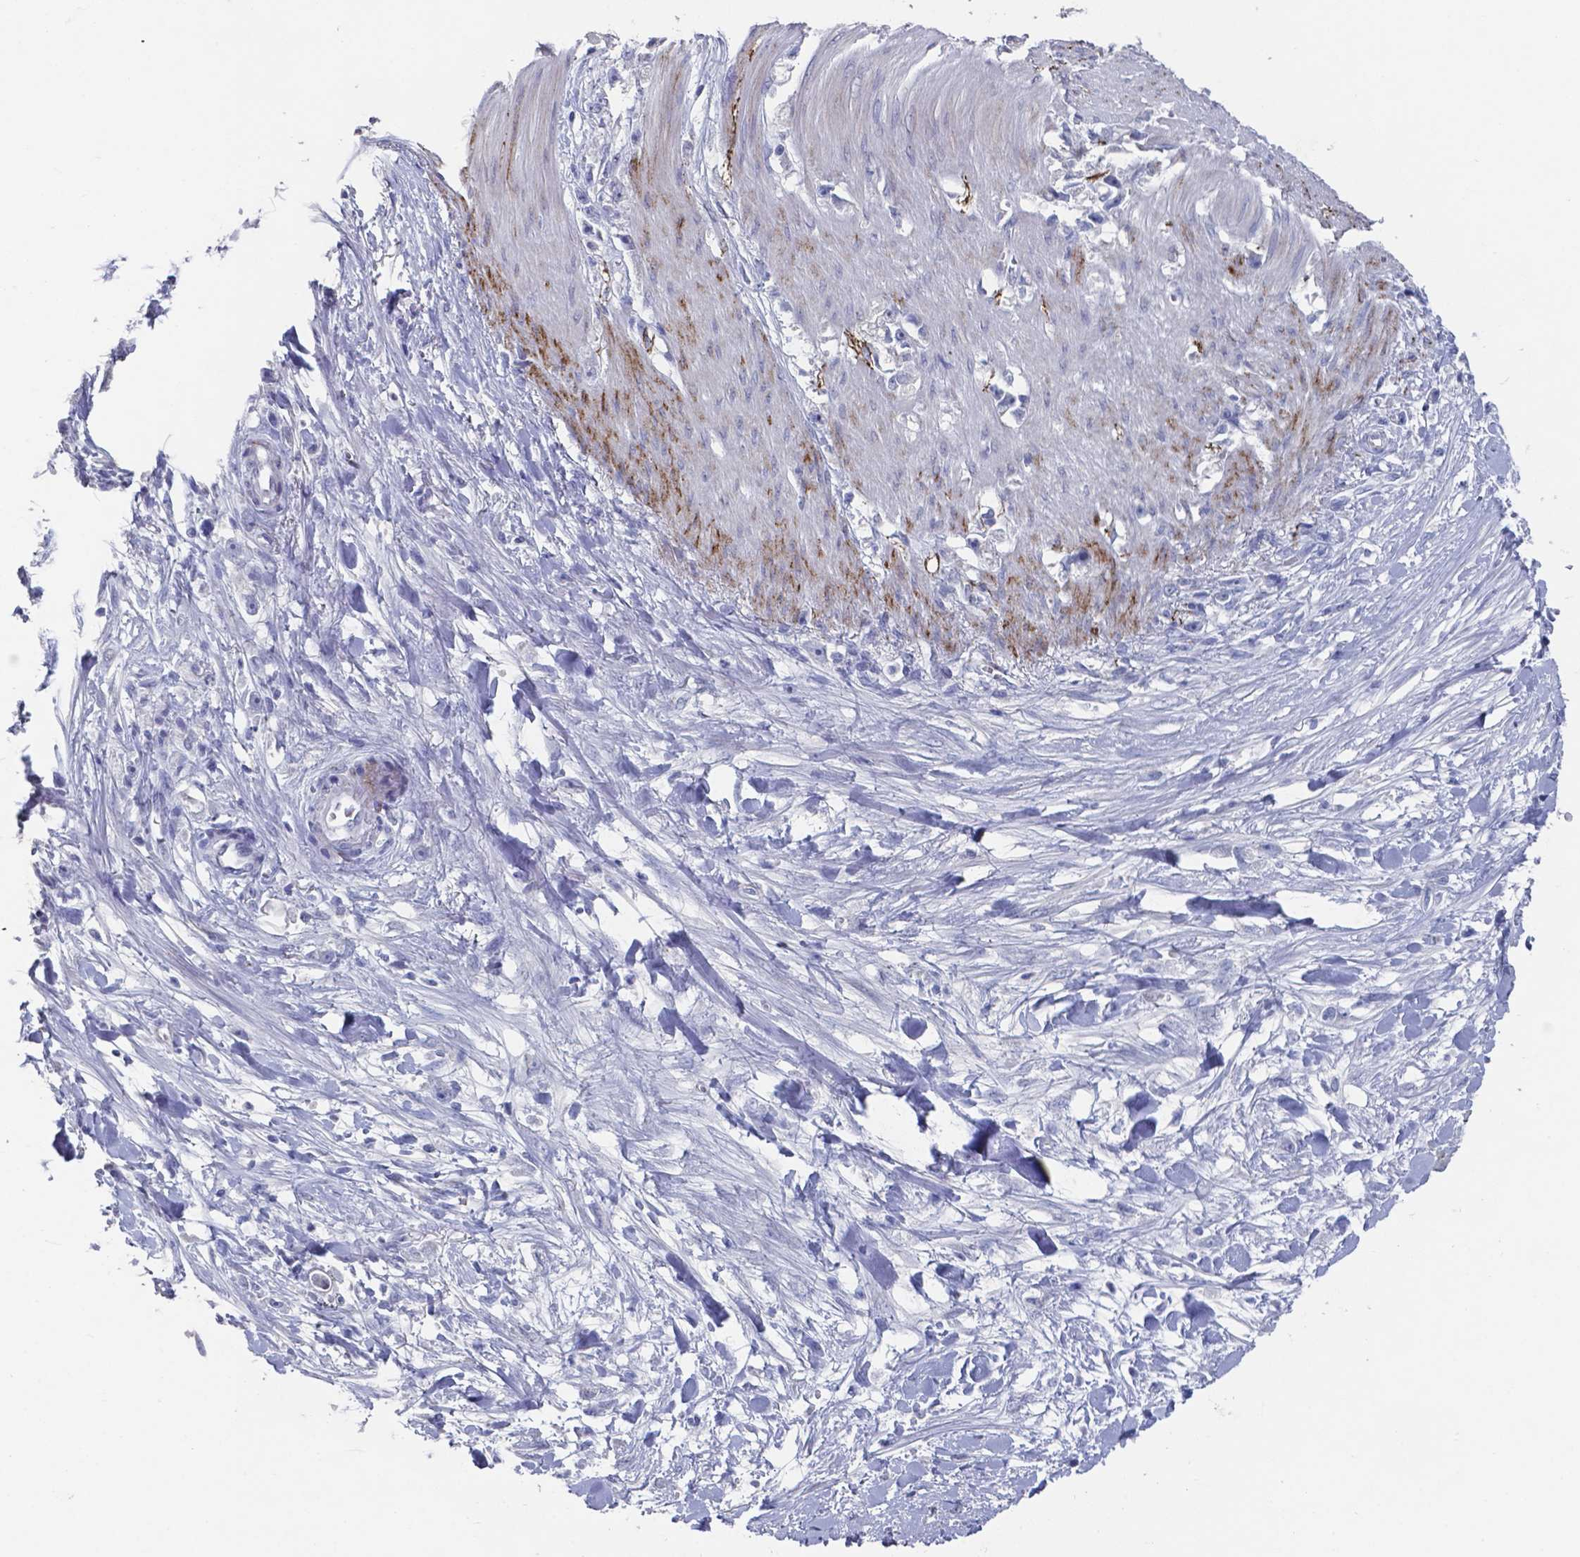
{"staining": {"intensity": "negative", "quantity": "none", "location": "none"}, "tissue": "stomach cancer", "cell_type": "Tumor cells", "image_type": "cancer", "snomed": [{"axis": "morphology", "description": "Adenocarcinoma, NOS"}, {"axis": "topography", "description": "Stomach"}], "caption": "Stomach cancer (adenocarcinoma) was stained to show a protein in brown. There is no significant positivity in tumor cells. Nuclei are stained in blue.", "gene": "PLA2R1", "patient": {"sex": "female", "age": 59}}